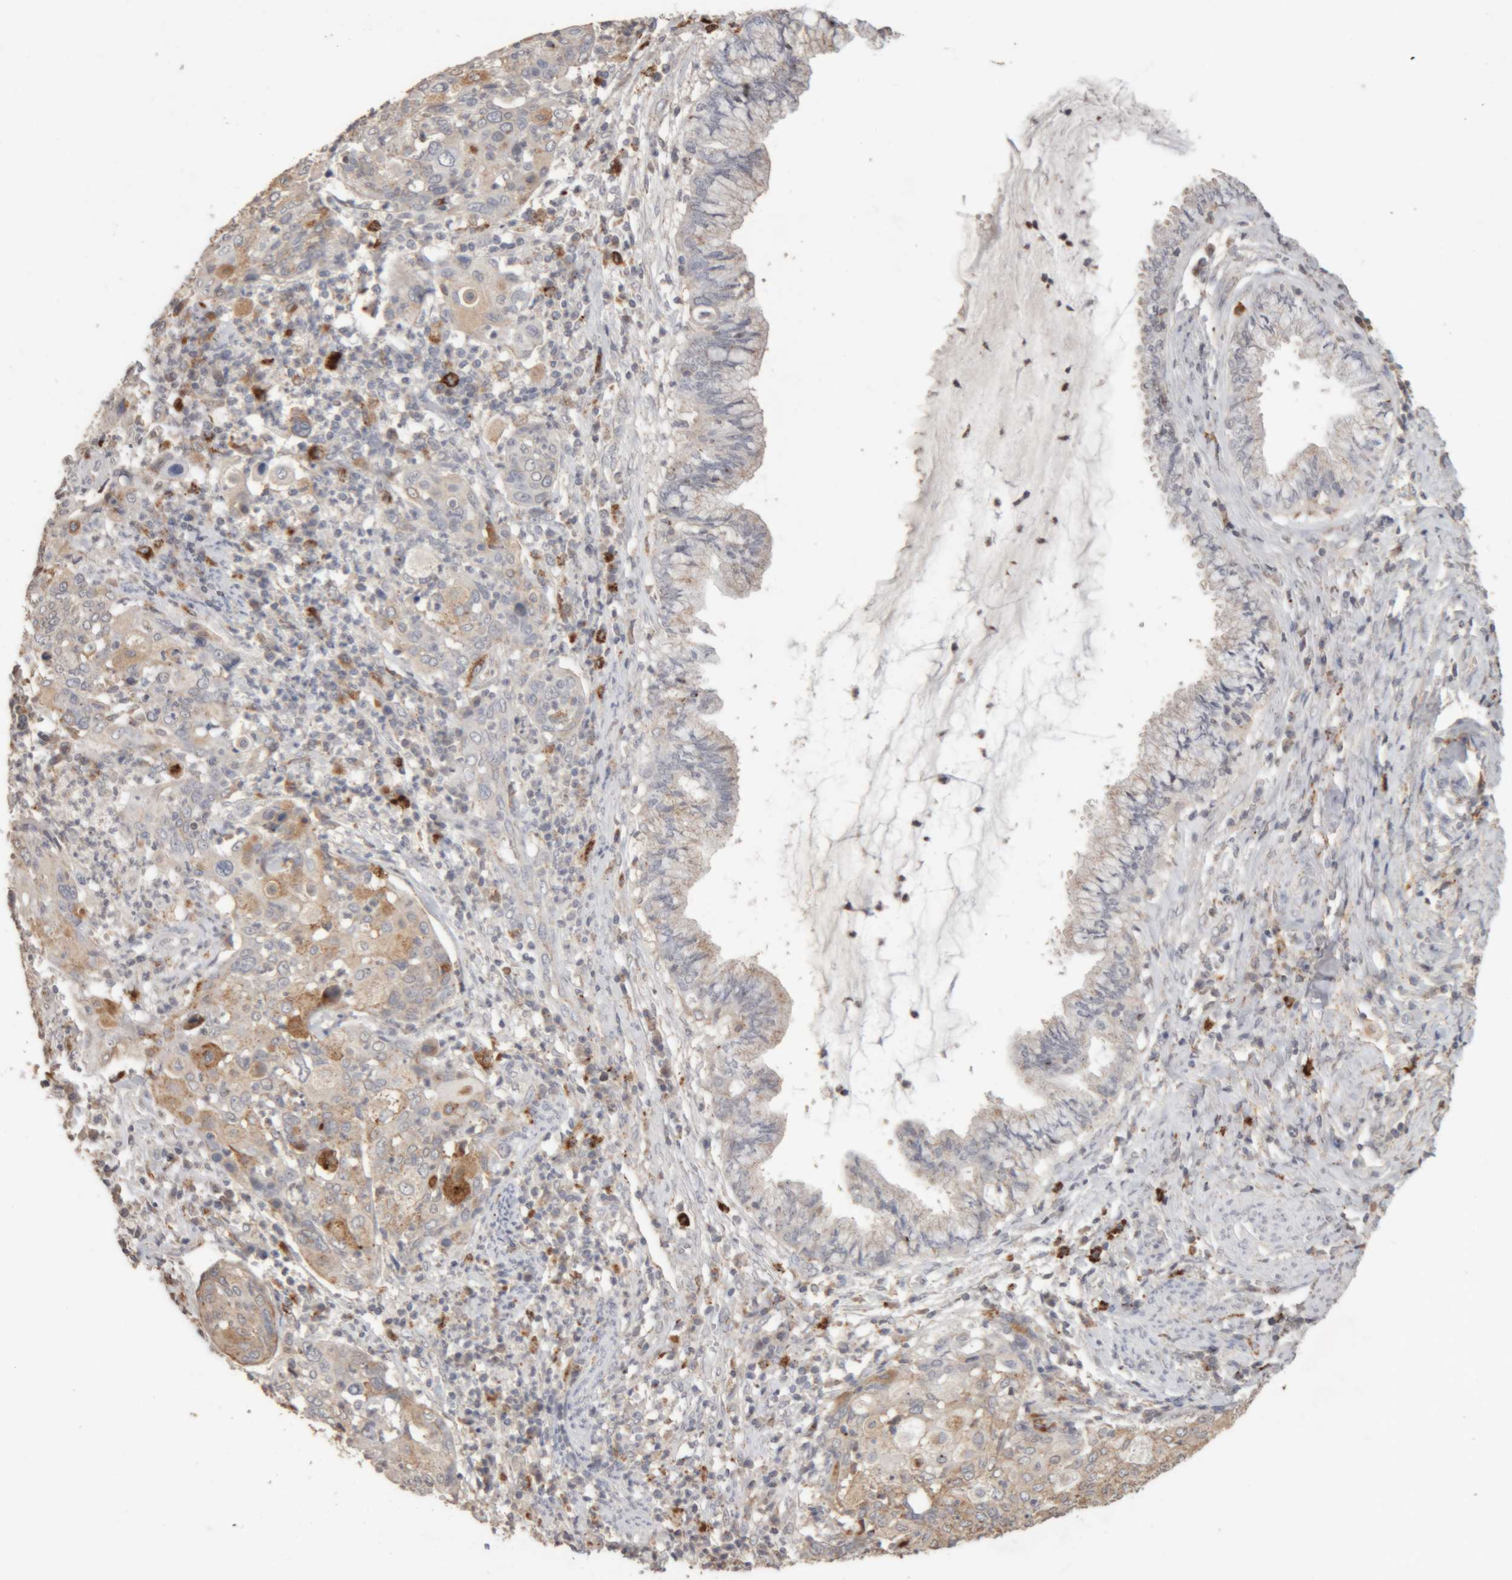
{"staining": {"intensity": "weak", "quantity": "<25%", "location": "cytoplasmic/membranous"}, "tissue": "cervical cancer", "cell_type": "Tumor cells", "image_type": "cancer", "snomed": [{"axis": "morphology", "description": "Squamous cell carcinoma, NOS"}, {"axis": "topography", "description": "Cervix"}], "caption": "An immunohistochemistry micrograph of squamous cell carcinoma (cervical) is shown. There is no staining in tumor cells of squamous cell carcinoma (cervical).", "gene": "ARSA", "patient": {"sex": "female", "age": 40}}